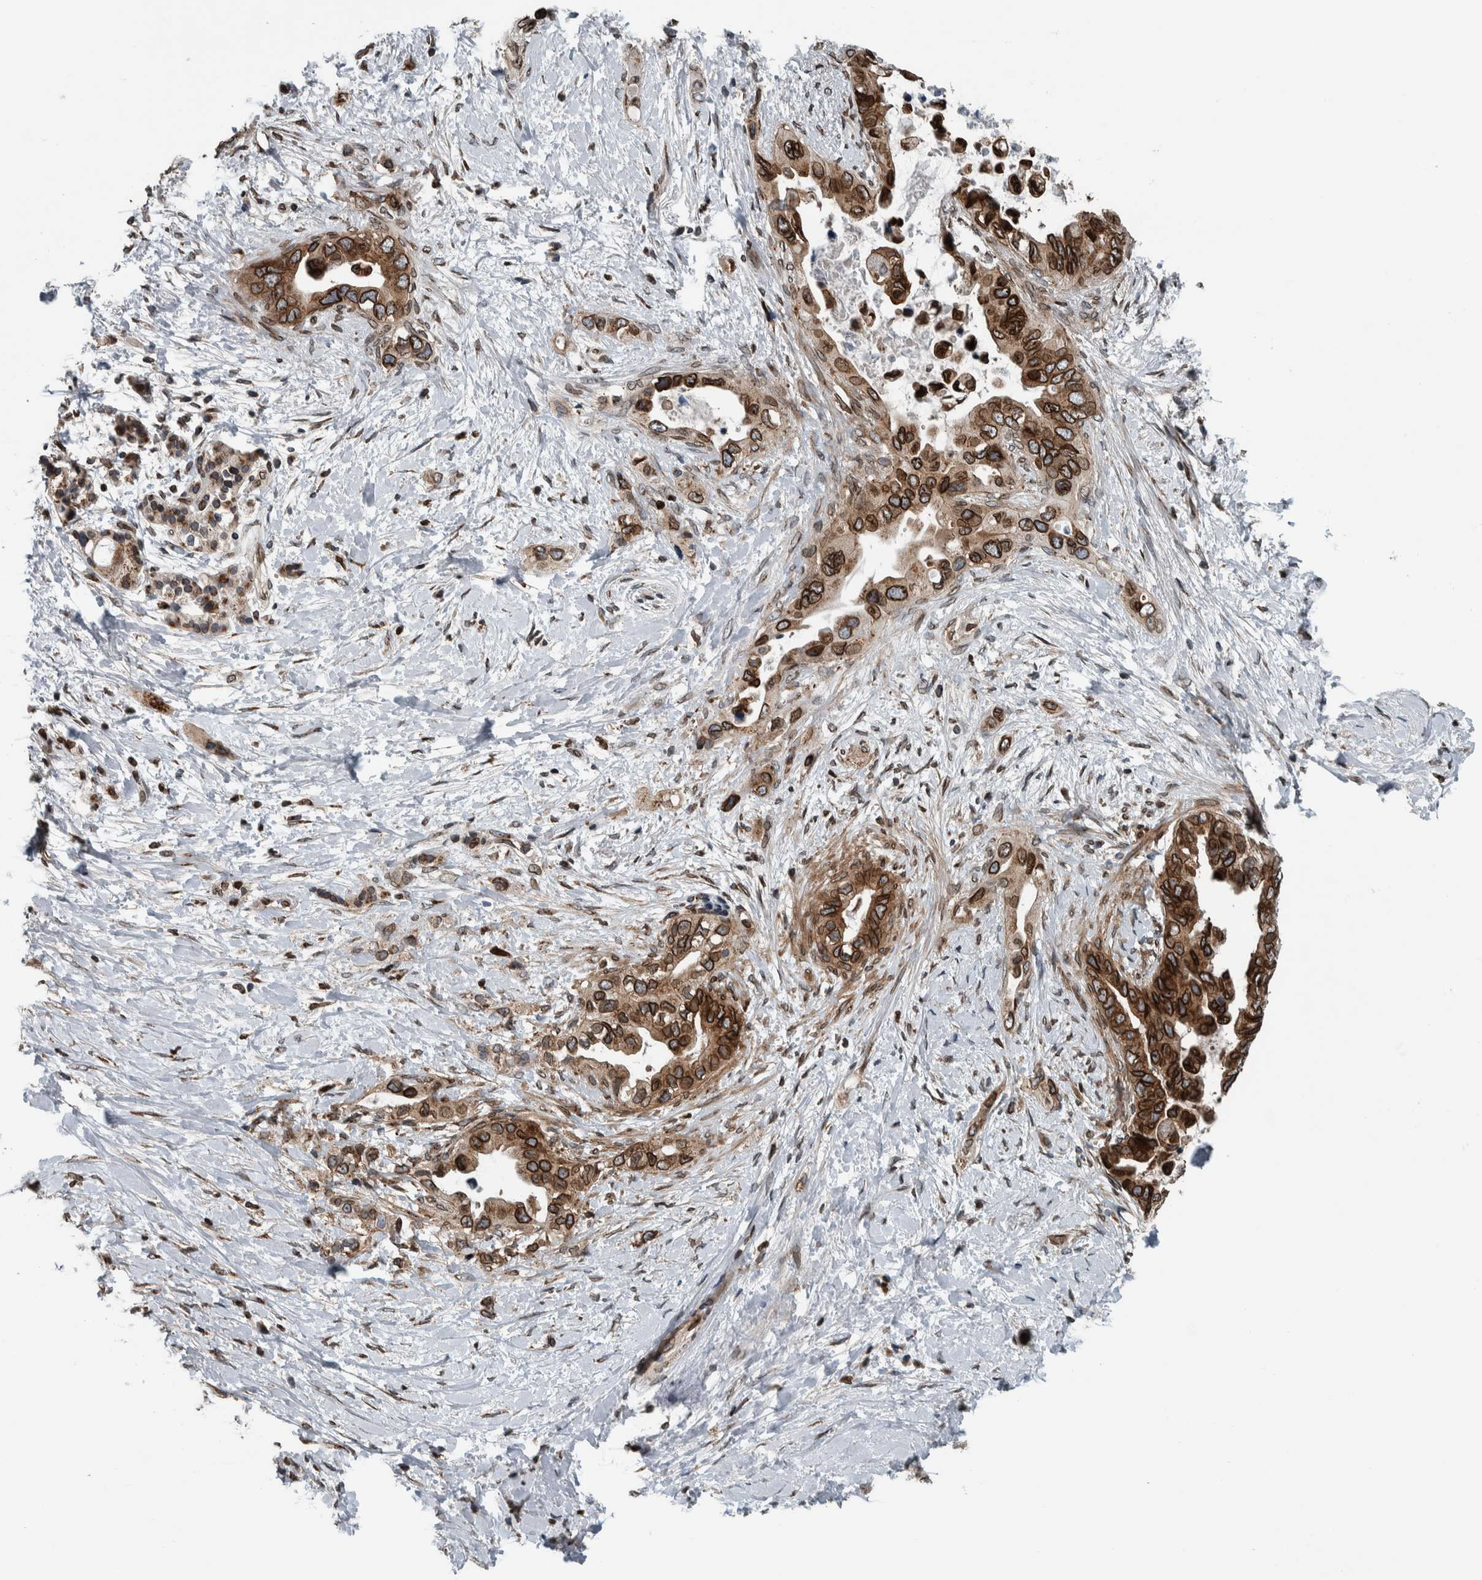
{"staining": {"intensity": "moderate", "quantity": ">75%", "location": "cytoplasmic/membranous,nuclear"}, "tissue": "pancreatic cancer", "cell_type": "Tumor cells", "image_type": "cancer", "snomed": [{"axis": "morphology", "description": "Adenocarcinoma, NOS"}, {"axis": "topography", "description": "Pancreas"}], "caption": "Immunohistochemistry staining of pancreatic cancer (adenocarcinoma), which exhibits medium levels of moderate cytoplasmic/membranous and nuclear expression in approximately >75% of tumor cells indicating moderate cytoplasmic/membranous and nuclear protein positivity. The staining was performed using DAB (3,3'-diaminobenzidine) (brown) for protein detection and nuclei were counterstained in hematoxylin (blue).", "gene": "FAM135B", "patient": {"sex": "female", "age": 56}}